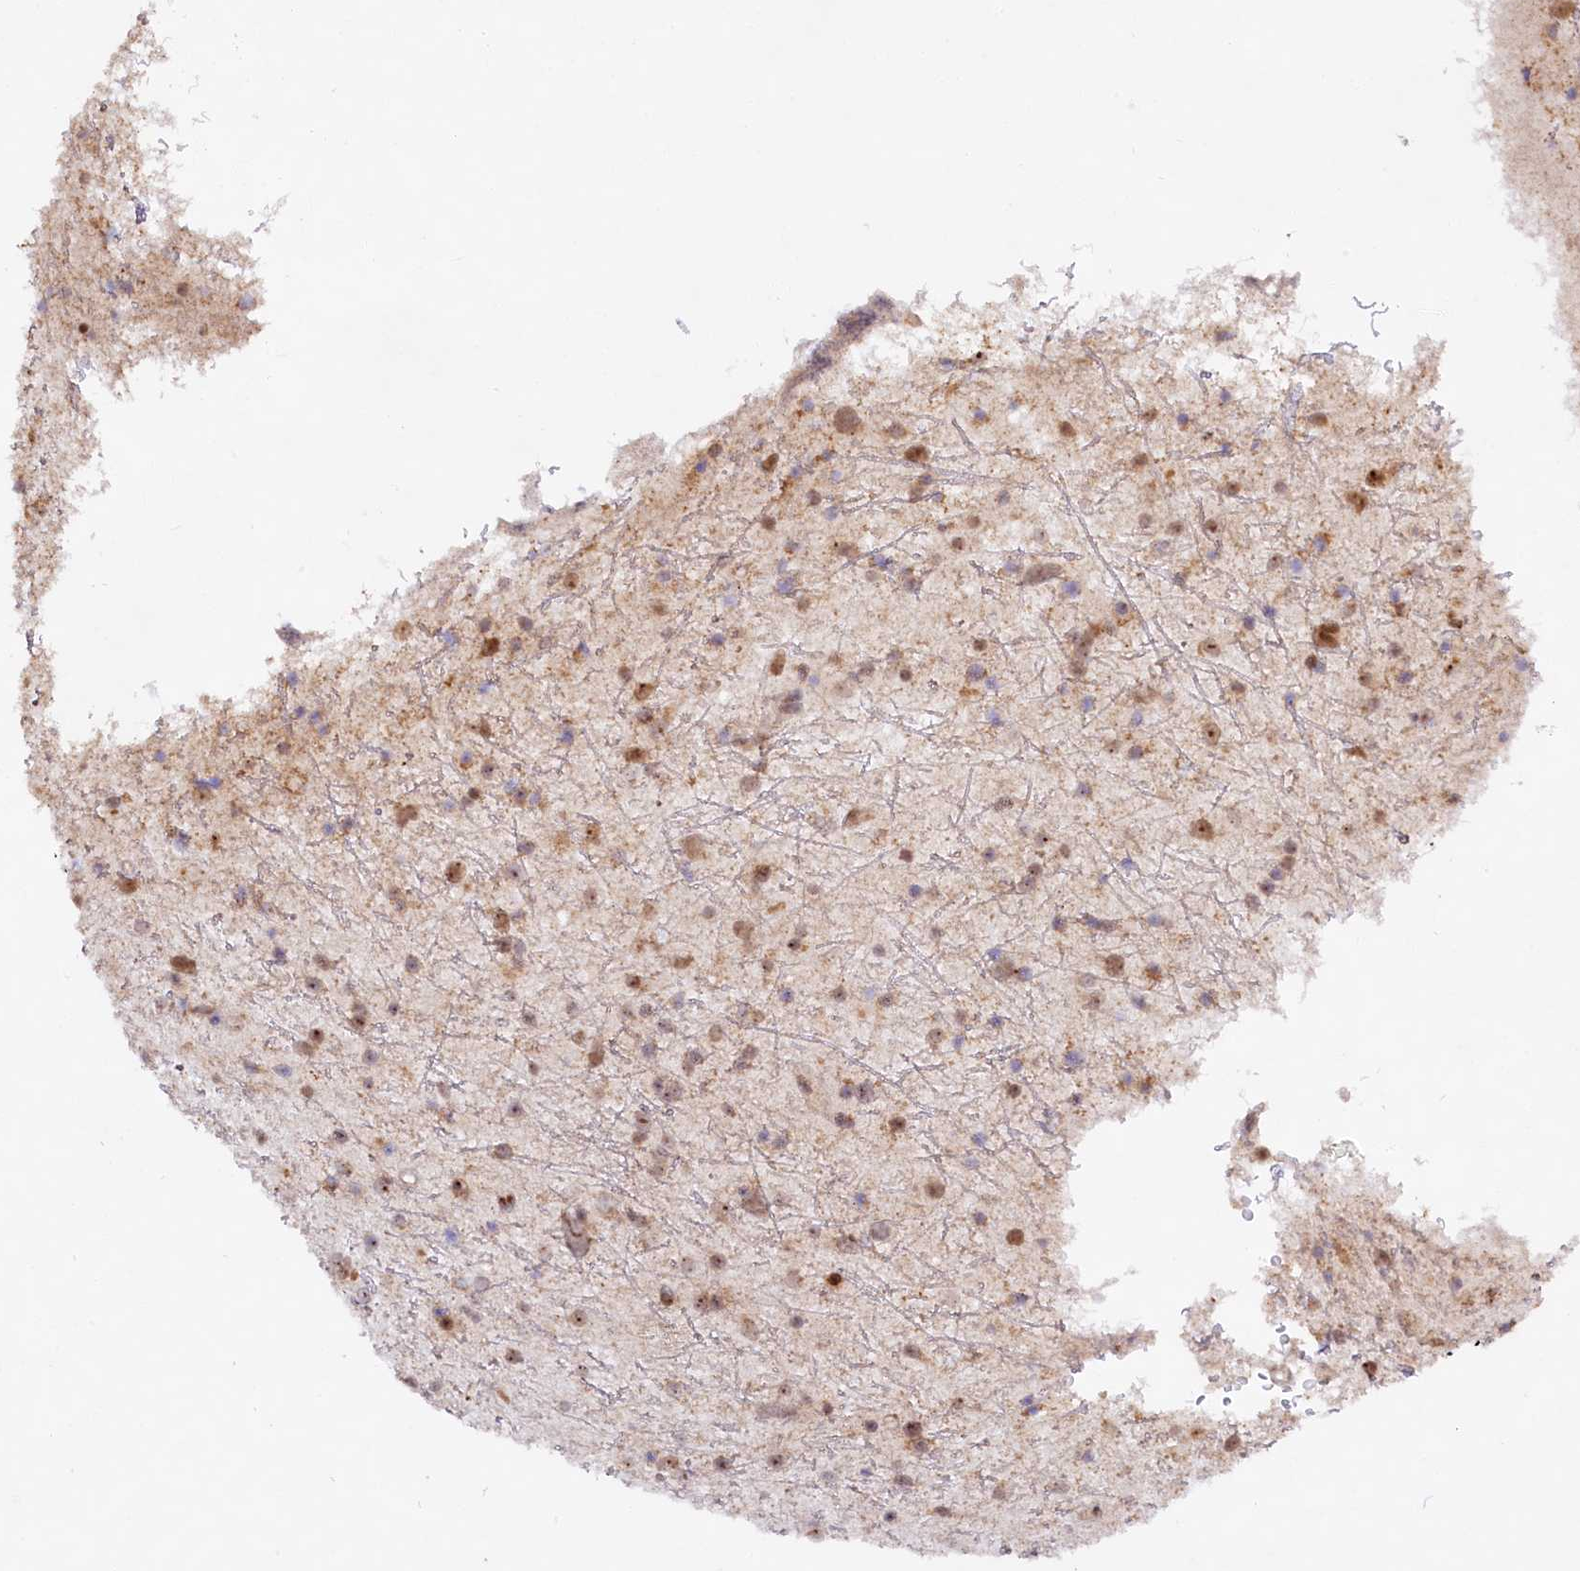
{"staining": {"intensity": "moderate", "quantity": ">75%", "location": "nuclear"}, "tissue": "glioma", "cell_type": "Tumor cells", "image_type": "cancer", "snomed": [{"axis": "morphology", "description": "Glioma, malignant, Low grade"}, {"axis": "topography", "description": "Cerebral cortex"}], "caption": "Immunohistochemical staining of malignant glioma (low-grade) reveals moderate nuclear protein expression in approximately >75% of tumor cells.", "gene": "RRP8", "patient": {"sex": "female", "age": 39}}